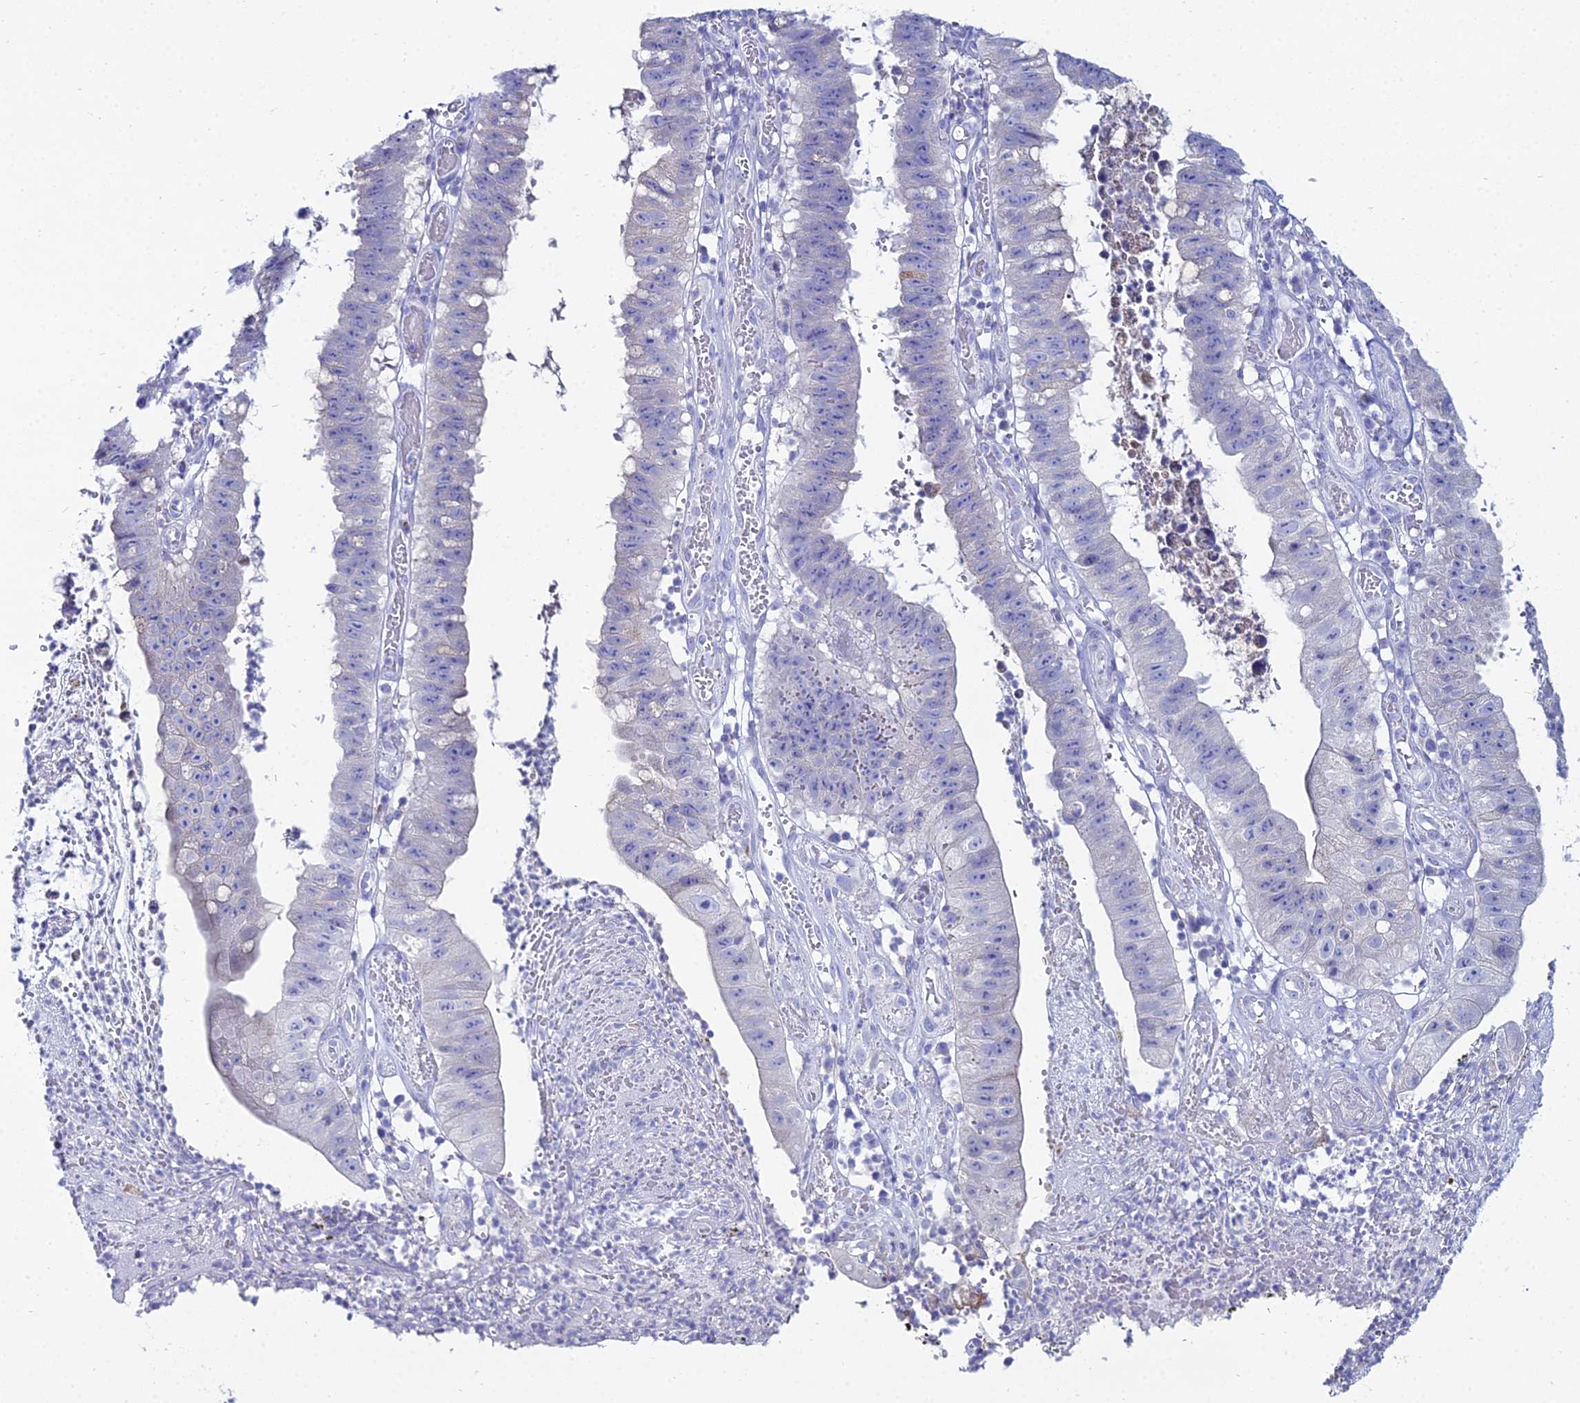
{"staining": {"intensity": "negative", "quantity": "none", "location": "none"}, "tissue": "stomach cancer", "cell_type": "Tumor cells", "image_type": "cancer", "snomed": [{"axis": "morphology", "description": "Adenocarcinoma, NOS"}, {"axis": "topography", "description": "Stomach"}], "caption": "IHC image of neoplastic tissue: stomach cancer (adenocarcinoma) stained with DAB displays no significant protein positivity in tumor cells.", "gene": "DHX34", "patient": {"sex": "male", "age": 59}}